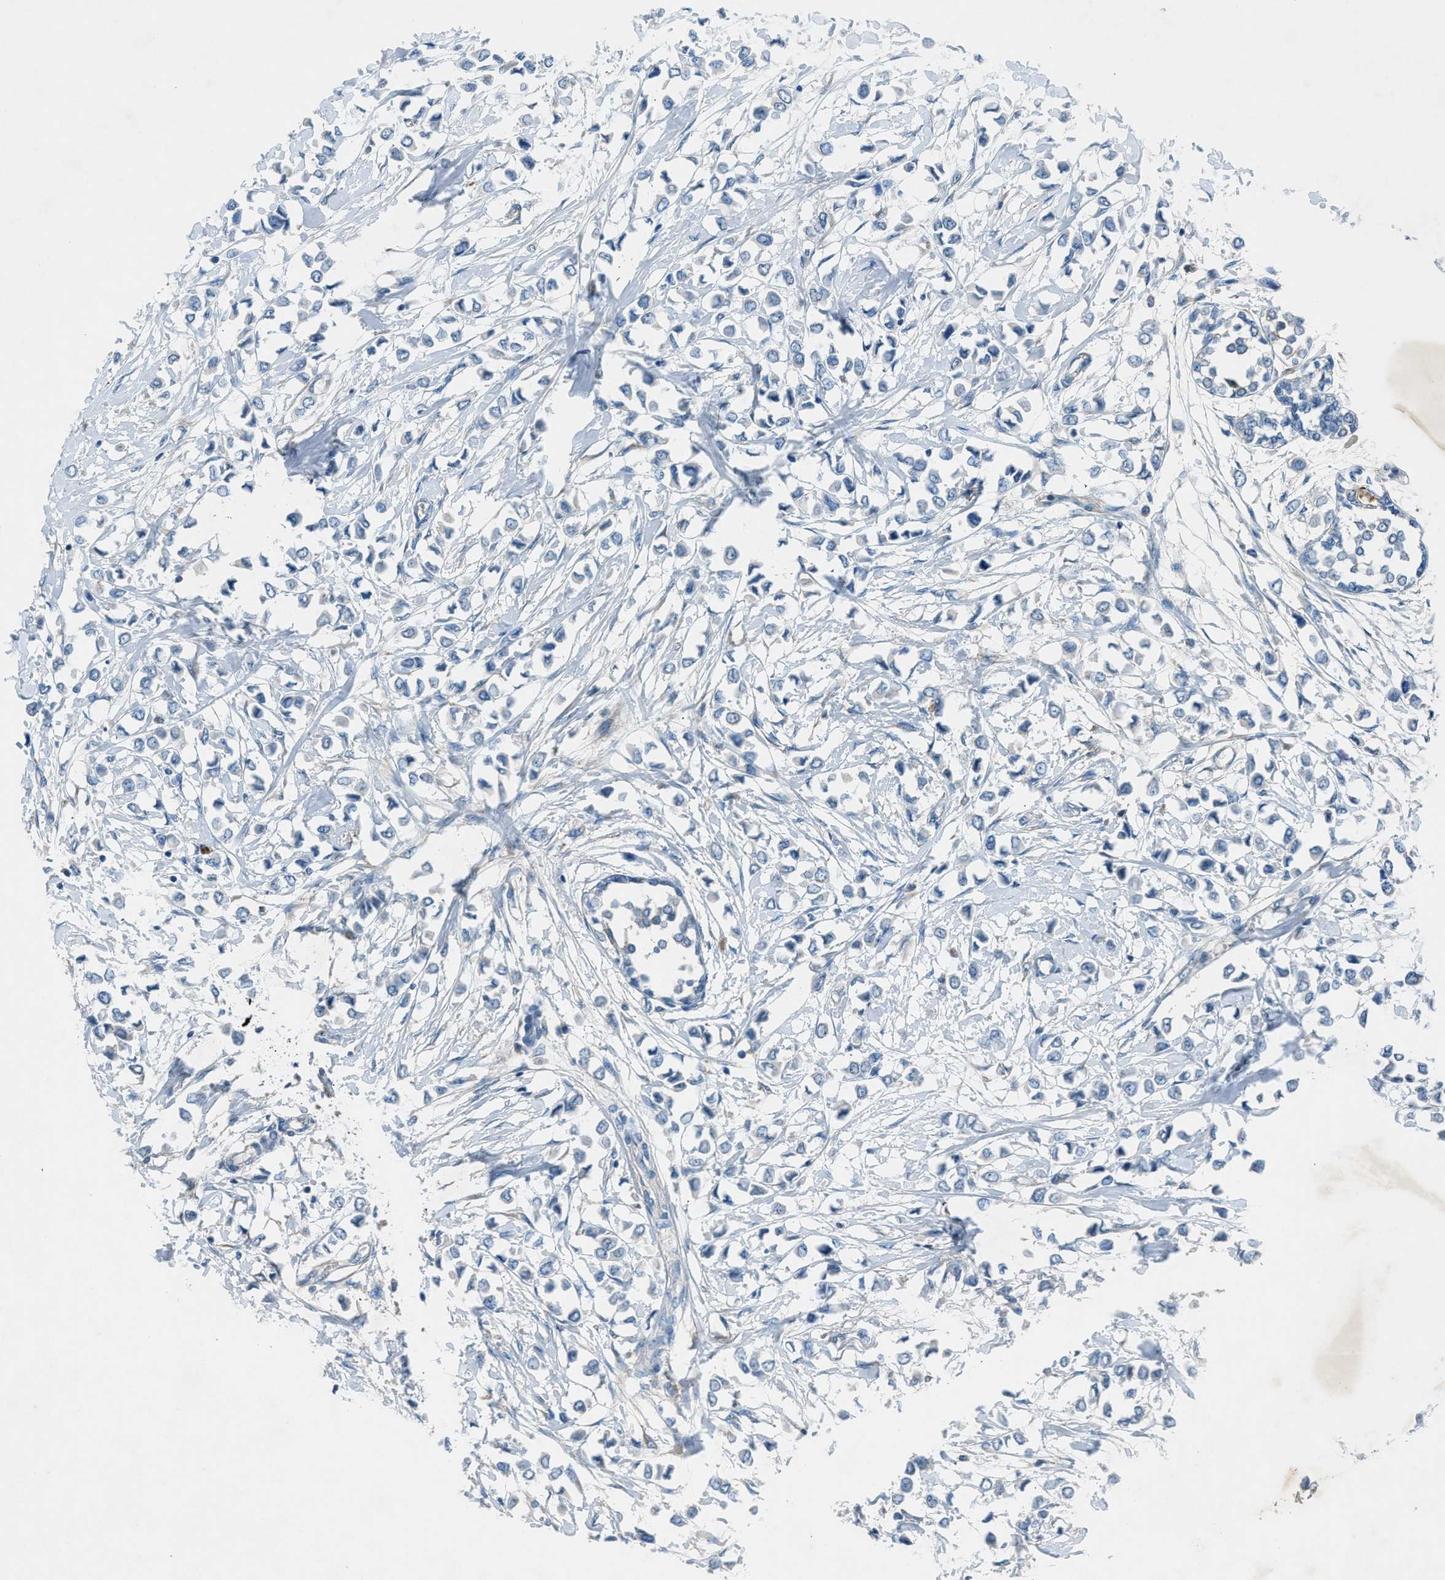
{"staining": {"intensity": "negative", "quantity": "none", "location": "none"}, "tissue": "breast cancer", "cell_type": "Tumor cells", "image_type": "cancer", "snomed": [{"axis": "morphology", "description": "Lobular carcinoma"}, {"axis": "topography", "description": "Breast"}], "caption": "Immunohistochemistry (IHC) micrograph of neoplastic tissue: breast lobular carcinoma stained with DAB (3,3'-diaminobenzidine) displays no significant protein staining in tumor cells.", "gene": "BMP1", "patient": {"sex": "female", "age": 51}}